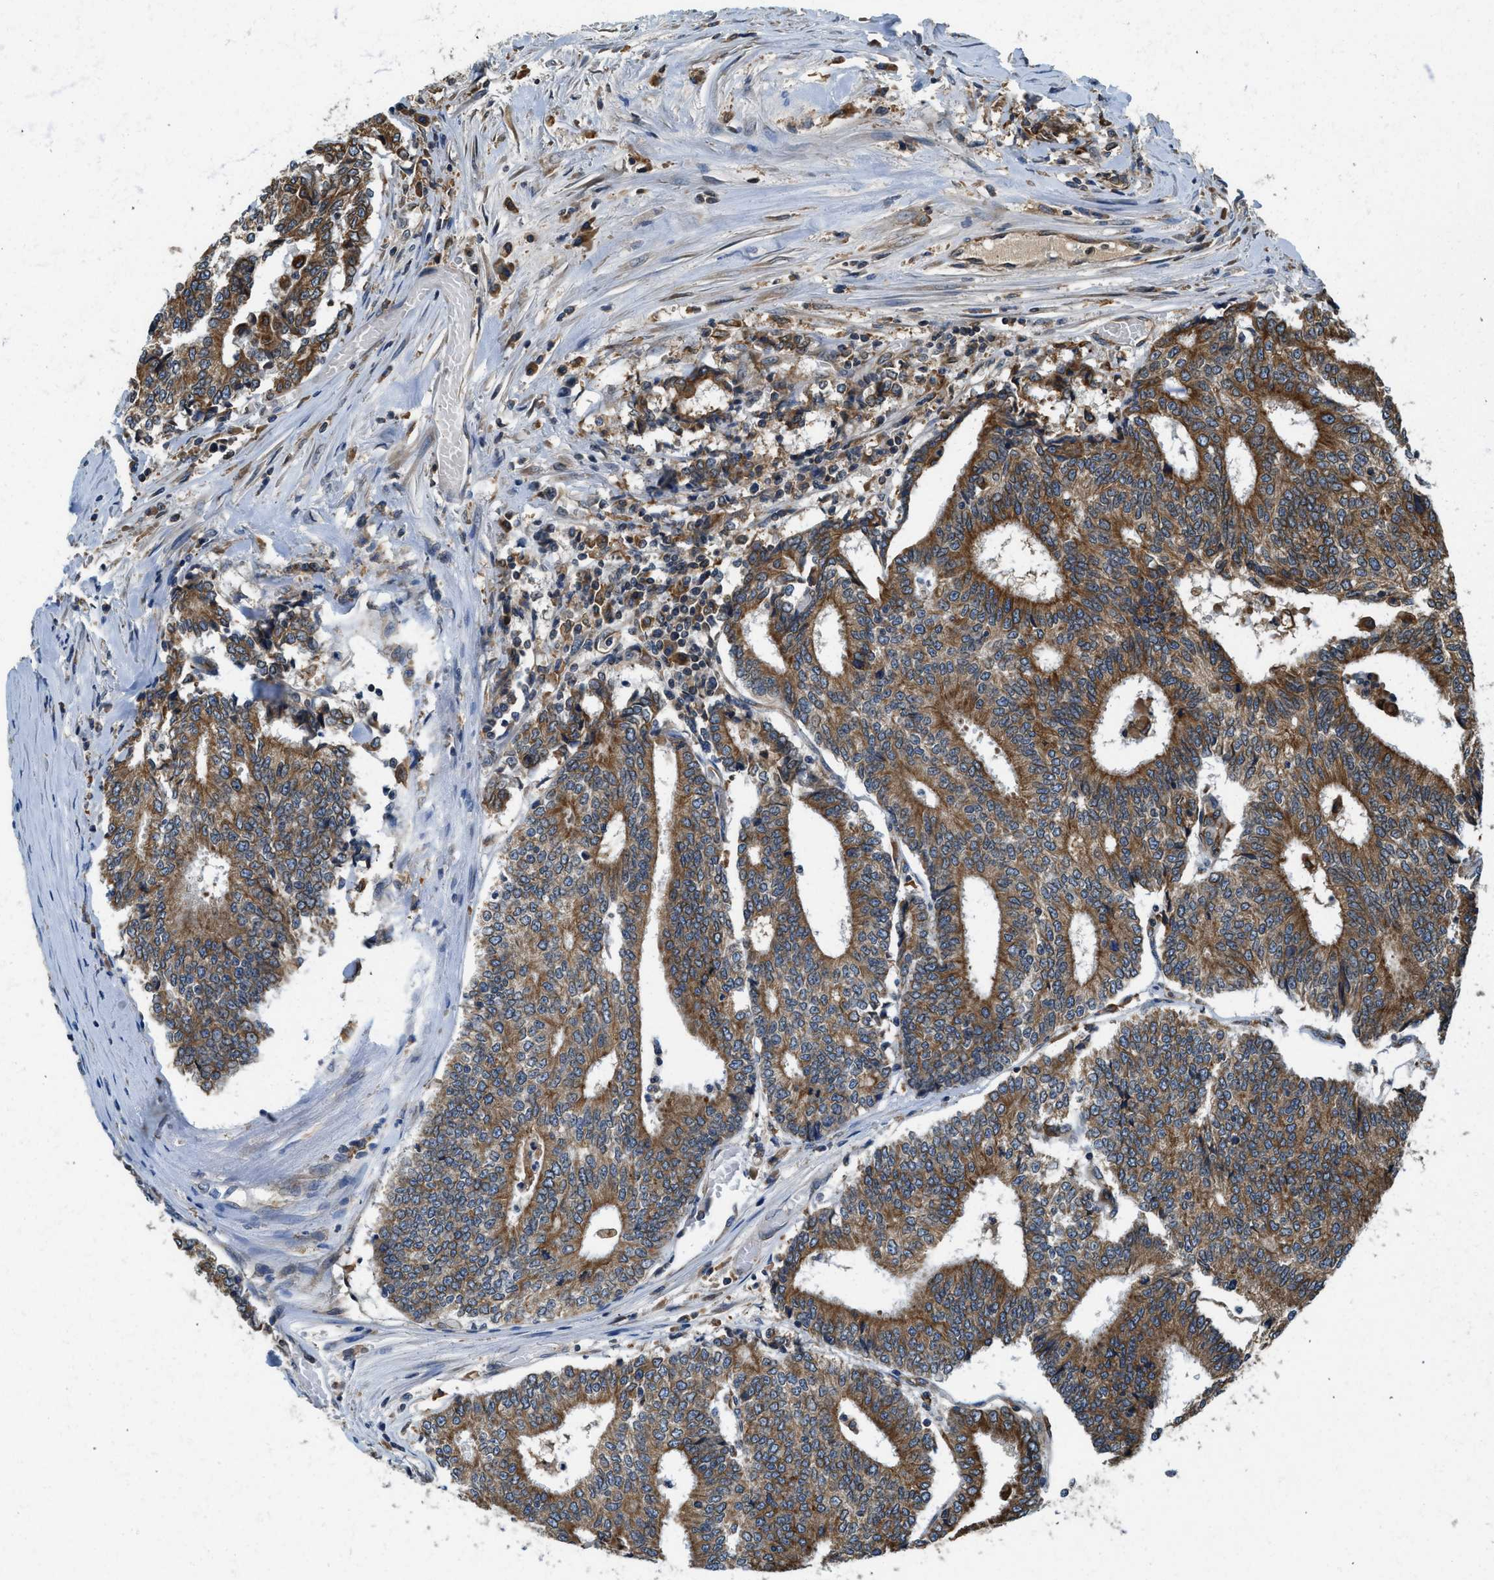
{"staining": {"intensity": "strong", "quantity": ">75%", "location": "cytoplasmic/membranous"}, "tissue": "prostate cancer", "cell_type": "Tumor cells", "image_type": "cancer", "snomed": [{"axis": "morphology", "description": "Normal tissue, NOS"}, {"axis": "morphology", "description": "Adenocarcinoma, High grade"}, {"axis": "topography", "description": "Prostate"}, {"axis": "topography", "description": "Seminal veicle"}], "caption": "Immunohistochemical staining of human high-grade adenocarcinoma (prostate) exhibits high levels of strong cytoplasmic/membranous protein expression in about >75% of tumor cells.", "gene": "BCAP31", "patient": {"sex": "male", "age": 55}}